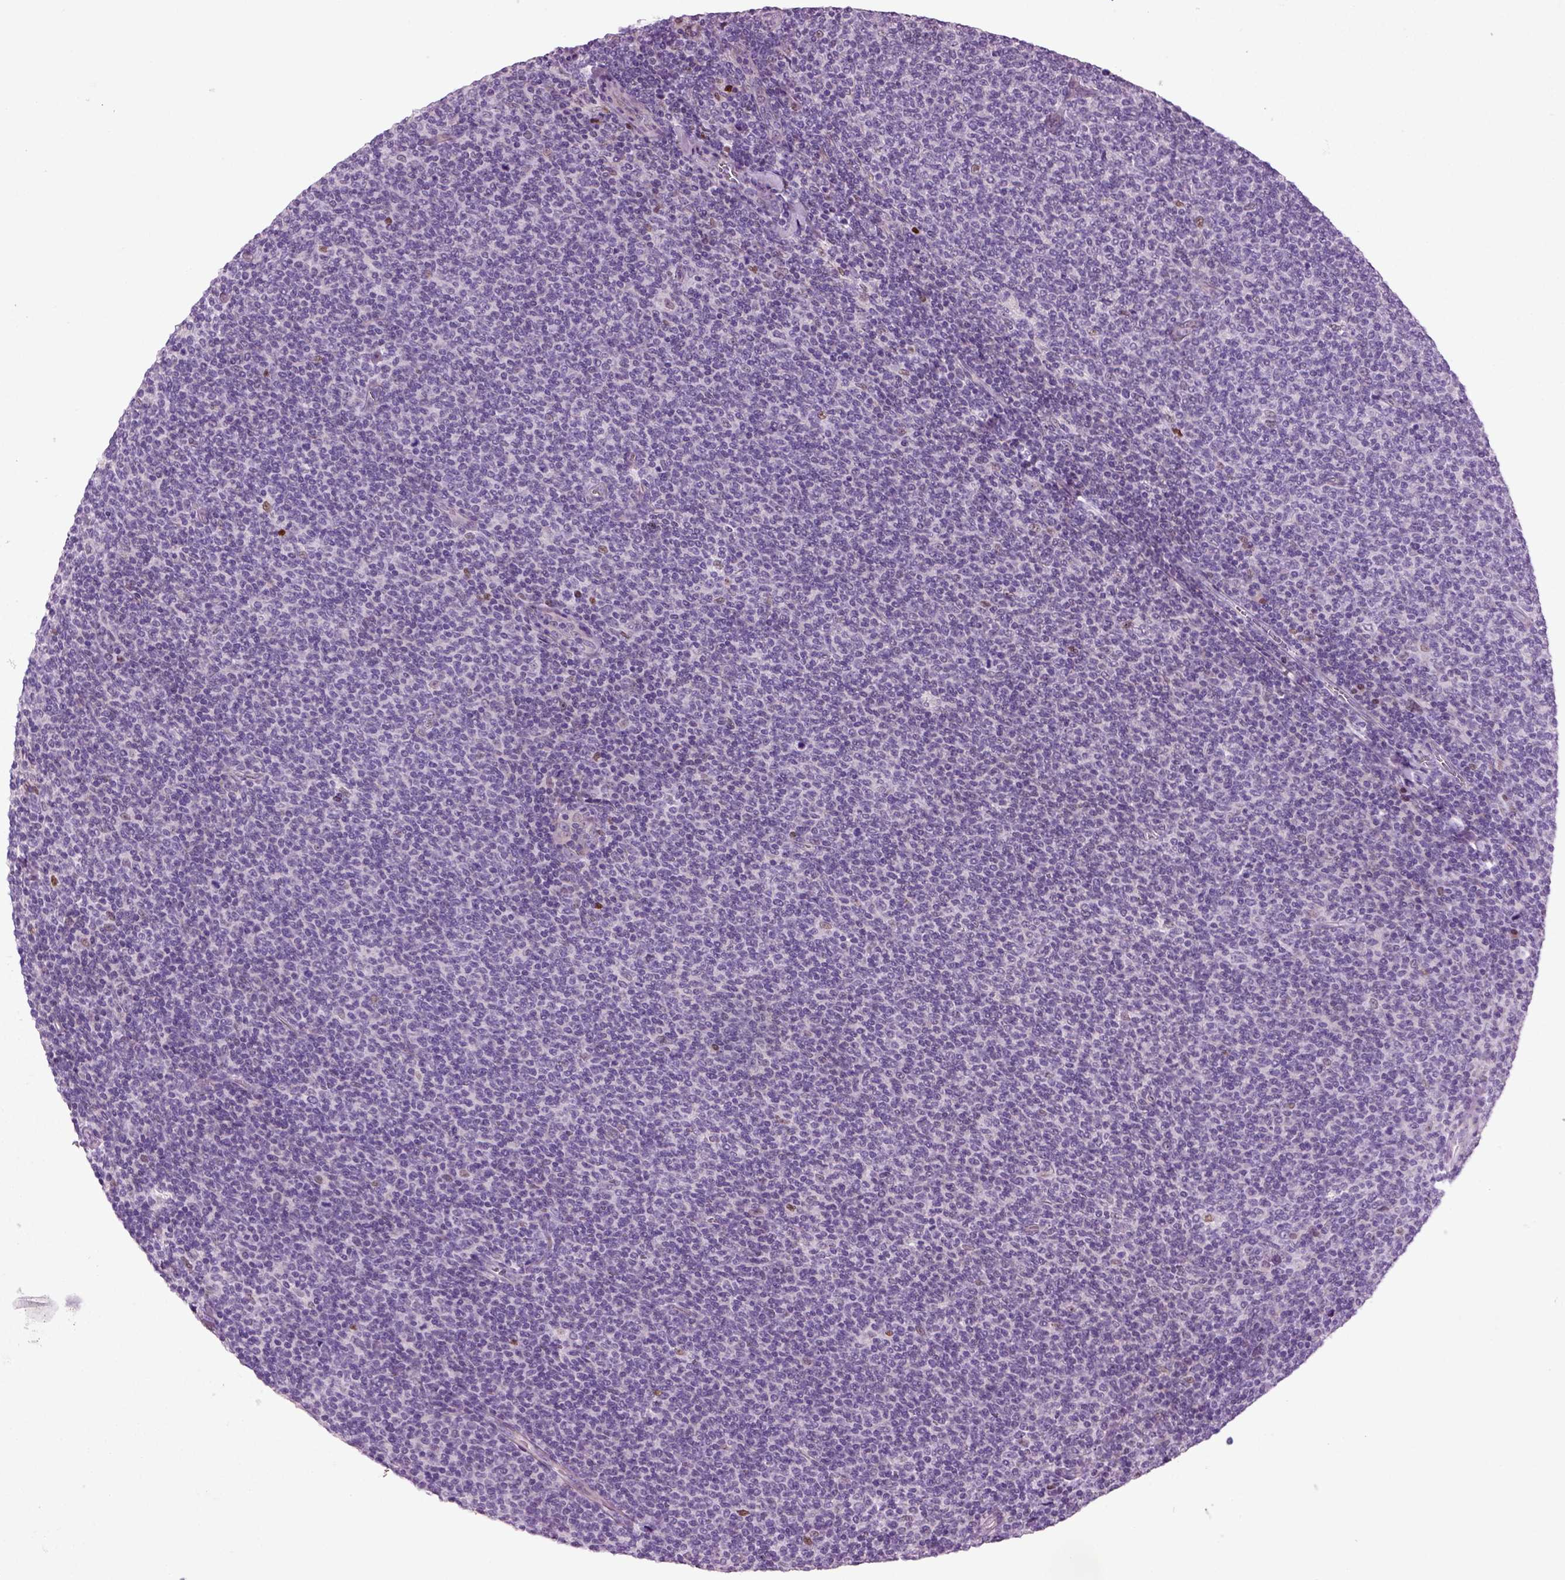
{"staining": {"intensity": "negative", "quantity": "none", "location": "none"}, "tissue": "lymphoma", "cell_type": "Tumor cells", "image_type": "cancer", "snomed": [{"axis": "morphology", "description": "Malignant lymphoma, non-Hodgkin's type, Low grade"}, {"axis": "topography", "description": "Lymph node"}], "caption": "Tumor cells show no significant expression in malignant lymphoma, non-Hodgkin's type (low-grade).", "gene": "ARID3A", "patient": {"sex": "male", "age": 52}}